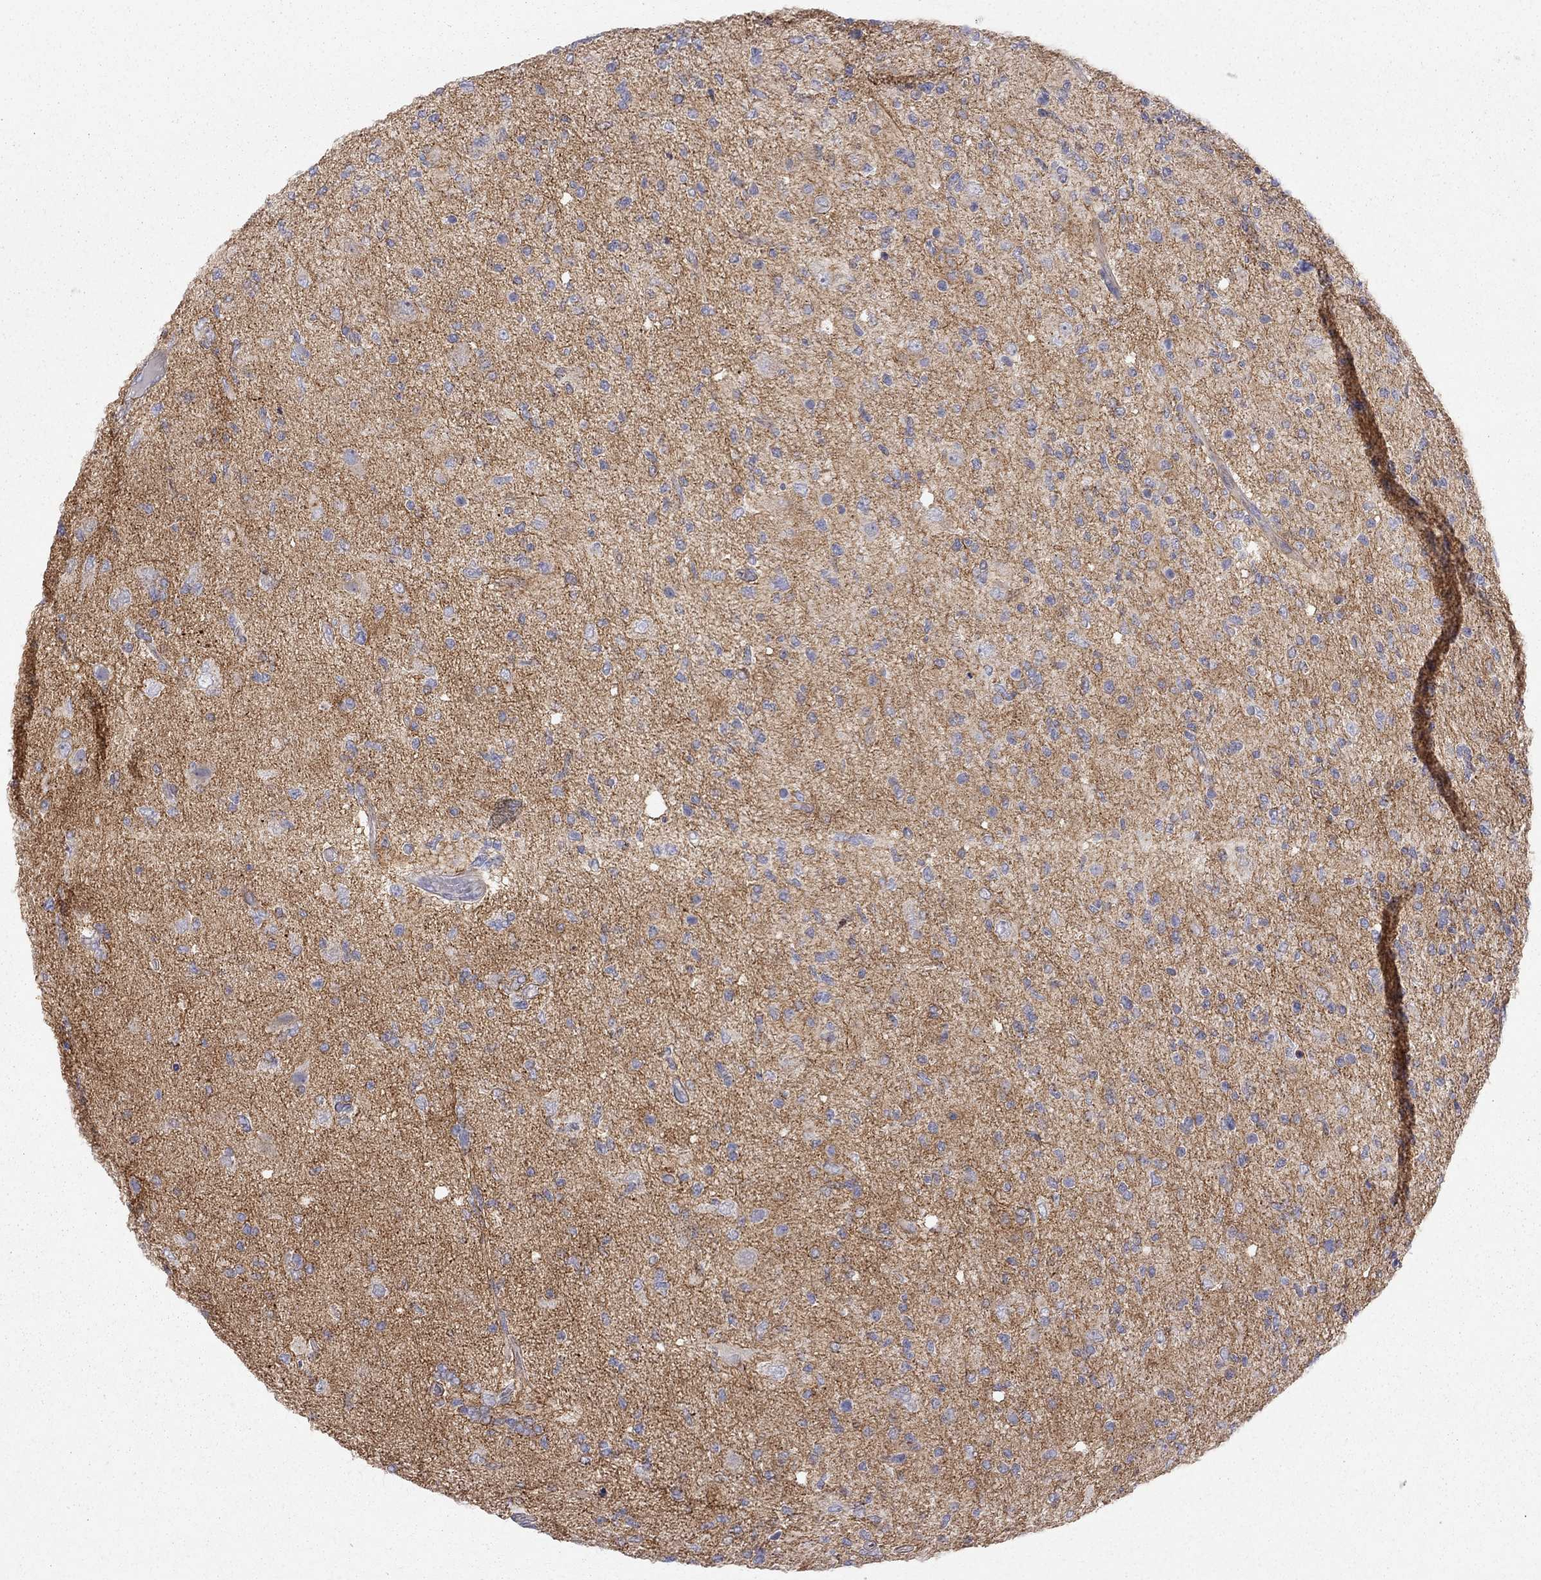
{"staining": {"intensity": "moderate", "quantity": "<25%", "location": "cytoplasmic/membranous"}, "tissue": "glioma", "cell_type": "Tumor cells", "image_type": "cancer", "snomed": [{"axis": "morphology", "description": "Glioma, malignant, High grade"}, {"axis": "topography", "description": "Cerebral cortex"}], "caption": "Tumor cells display moderate cytoplasmic/membranous staining in approximately <25% of cells in high-grade glioma (malignant).", "gene": "GPRC5B", "patient": {"sex": "male", "age": 70}}